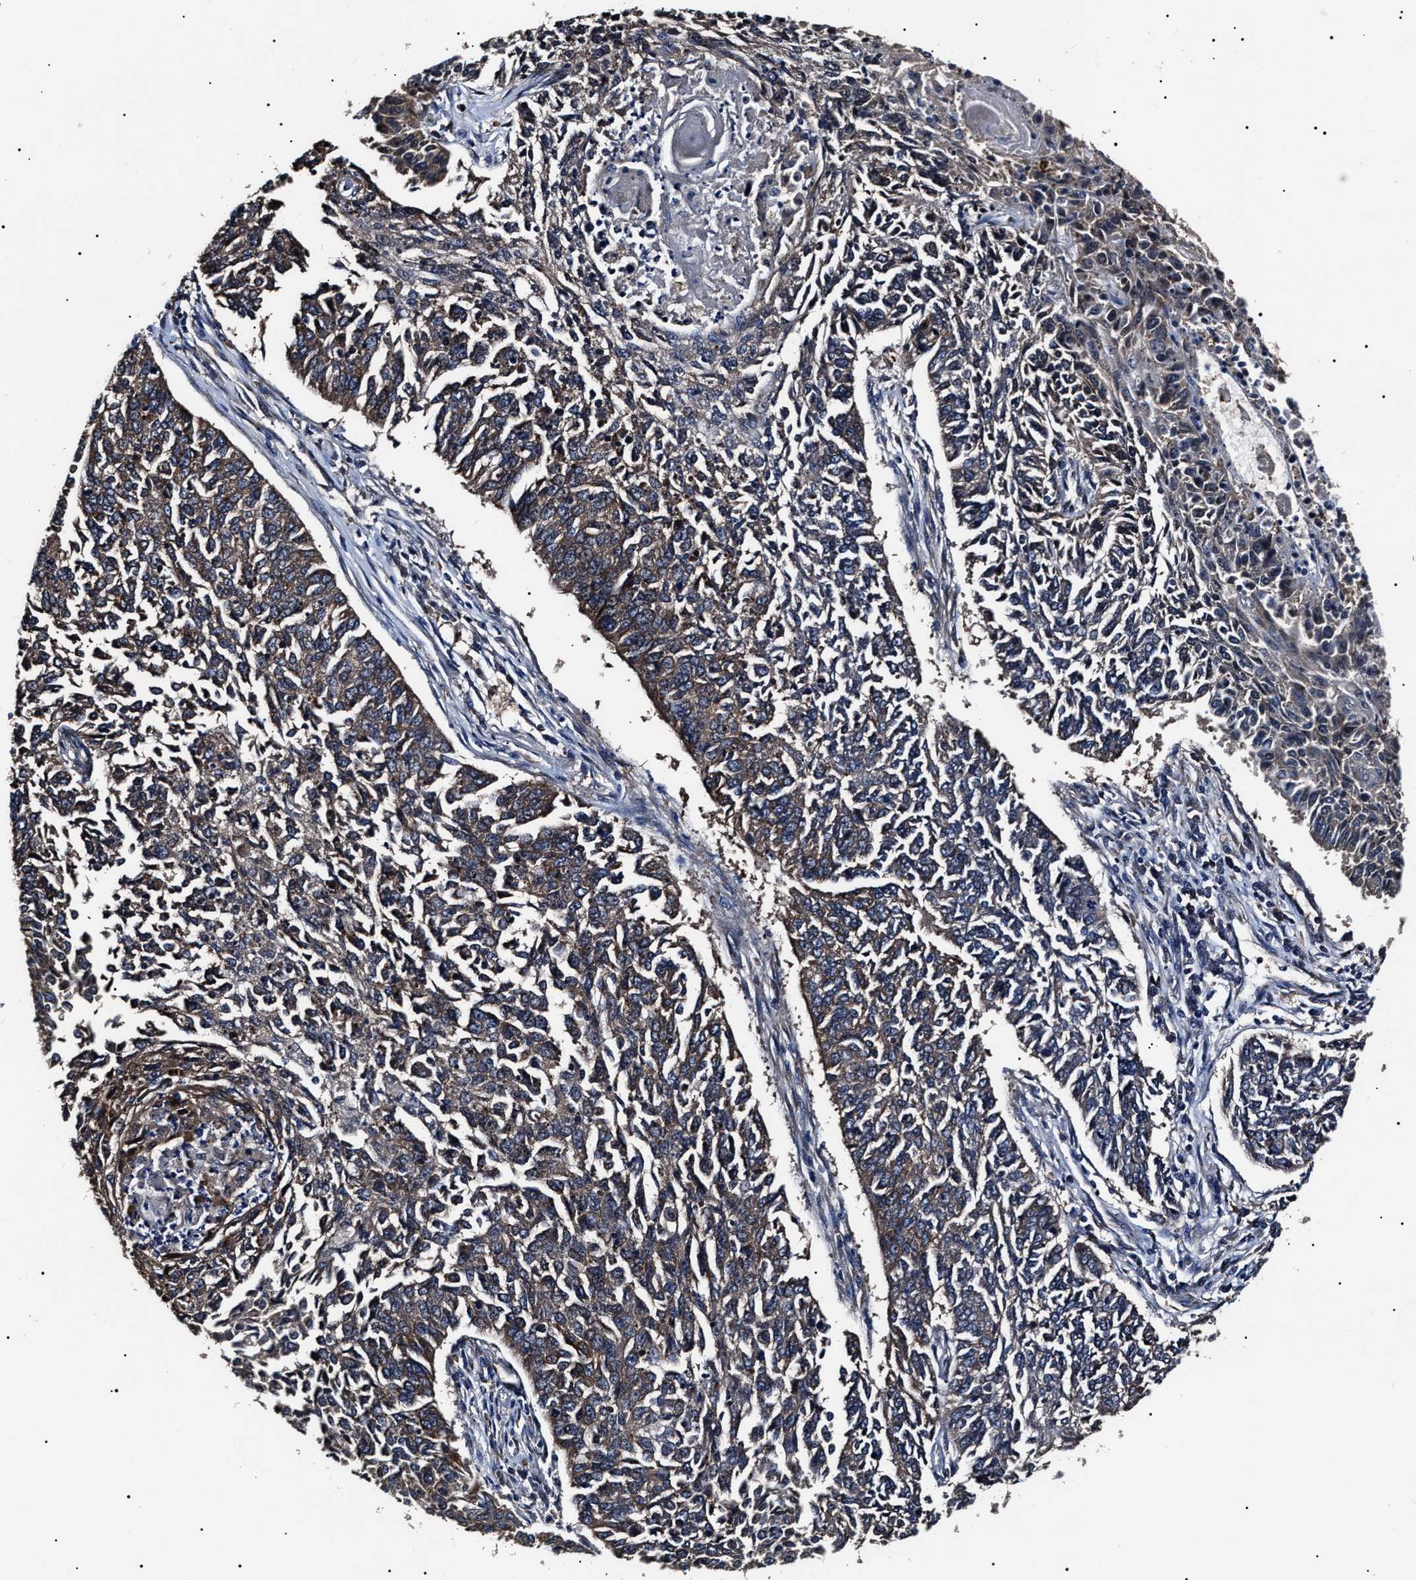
{"staining": {"intensity": "weak", "quantity": ">75%", "location": "cytoplasmic/membranous"}, "tissue": "lung cancer", "cell_type": "Tumor cells", "image_type": "cancer", "snomed": [{"axis": "morphology", "description": "Normal tissue, NOS"}, {"axis": "morphology", "description": "Squamous cell carcinoma, NOS"}, {"axis": "topography", "description": "Cartilage tissue"}, {"axis": "topography", "description": "Bronchus"}, {"axis": "topography", "description": "Lung"}], "caption": "Immunohistochemistry (IHC) (DAB (3,3'-diaminobenzidine)) staining of human lung cancer displays weak cytoplasmic/membranous protein positivity in approximately >75% of tumor cells.", "gene": "CCT8", "patient": {"sex": "female", "age": 49}}